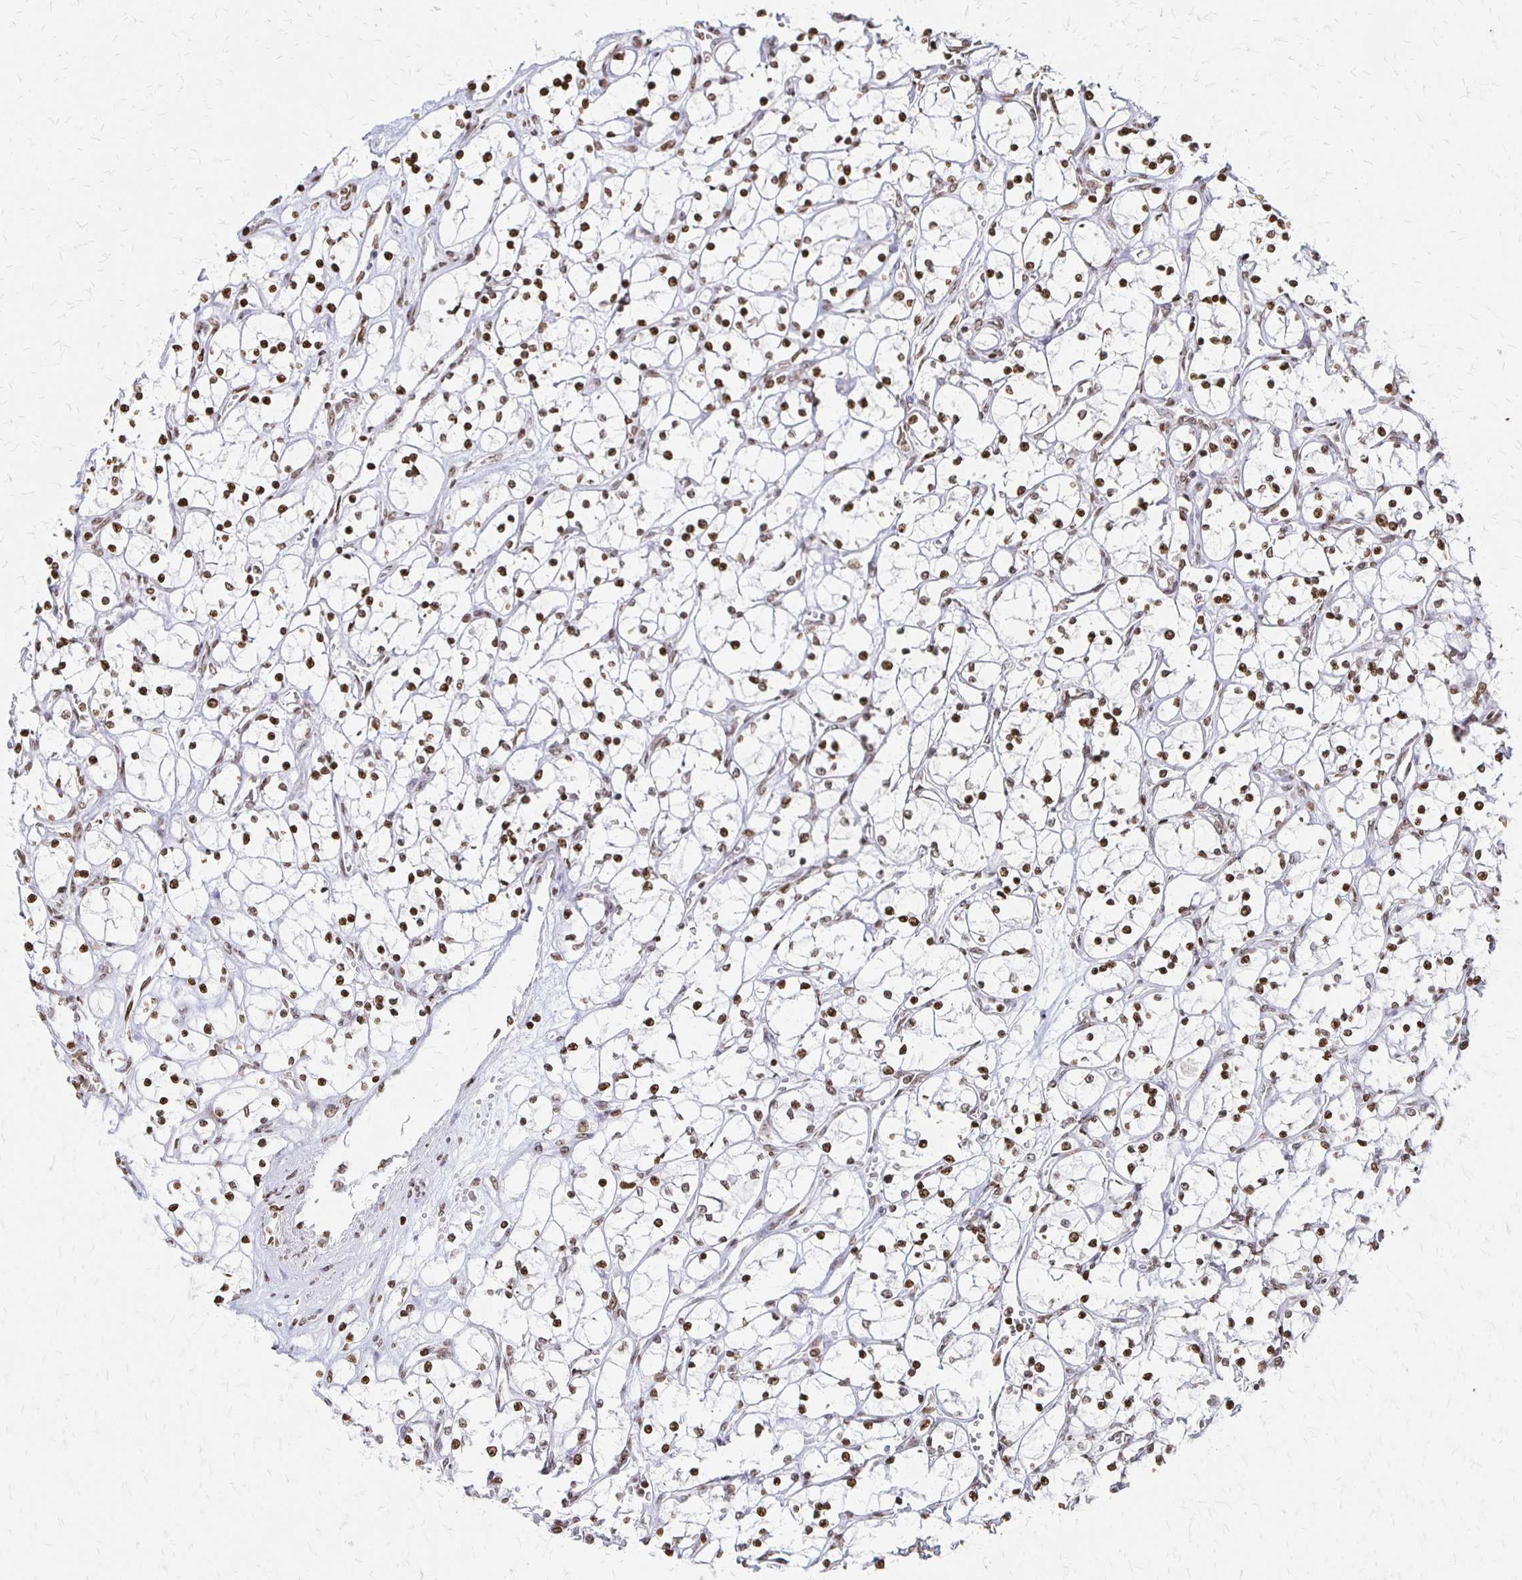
{"staining": {"intensity": "moderate", "quantity": ">75%", "location": "nuclear"}, "tissue": "renal cancer", "cell_type": "Tumor cells", "image_type": "cancer", "snomed": [{"axis": "morphology", "description": "Adenocarcinoma, NOS"}, {"axis": "topography", "description": "Kidney"}], "caption": "IHC photomicrograph of neoplastic tissue: human renal cancer stained using IHC shows medium levels of moderate protein expression localized specifically in the nuclear of tumor cells, appearing as a nuclear brown color.", "gene": "ZNF280C", "patient": {"sex": "female", "age": 69}}